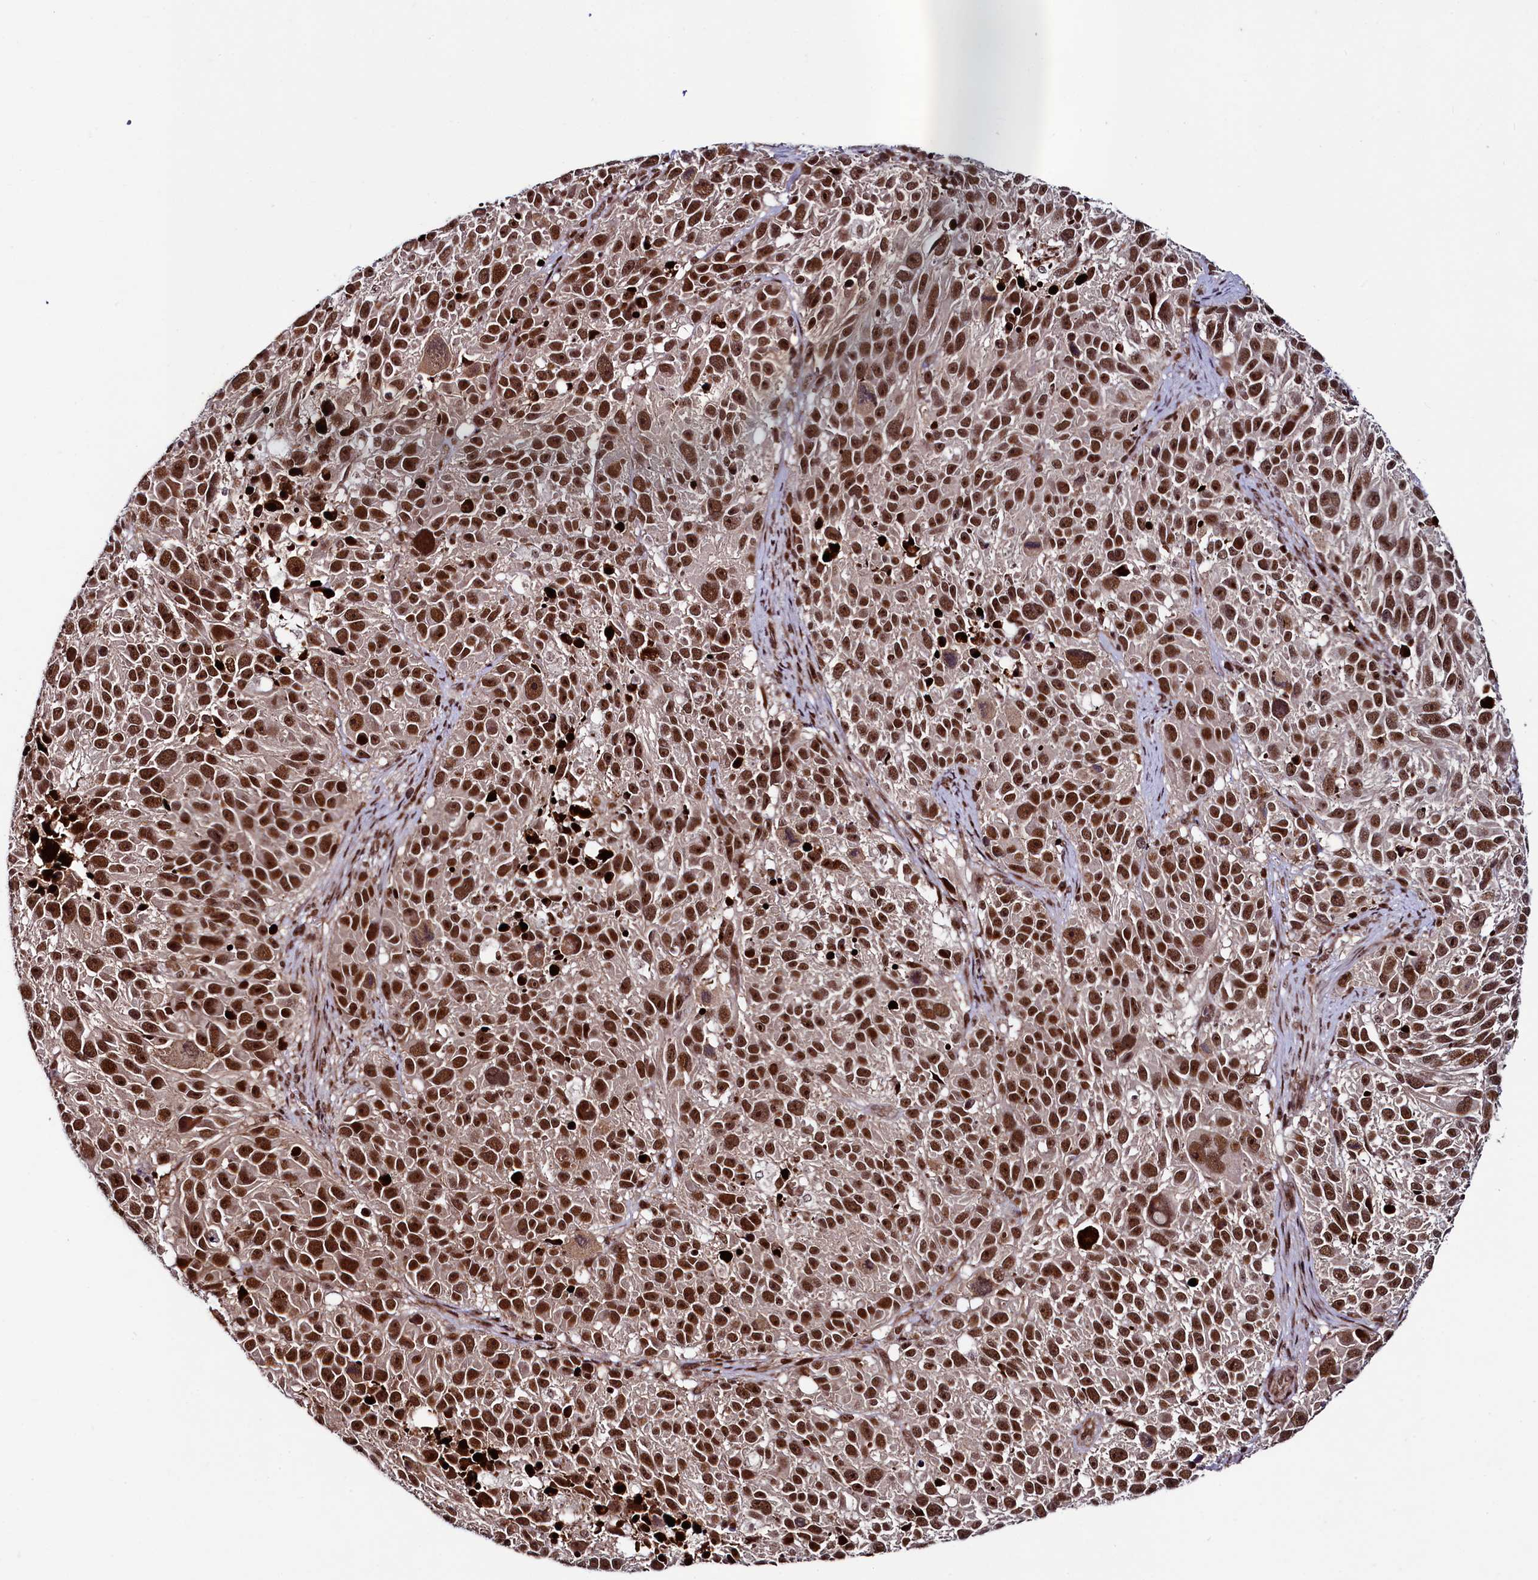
{"staining": {"intensity": "strong", "quantity": ">75%", "location": "nuclear"}, "tissue": "melanoma", "cell_type": "Tumor cells", "image_type": "cancer", "snomed": [{"axis": "morphology", "description": "Malignant melanoma, NOS"}, {"axis": "topography", "description": "Skin"}], "caption": "Immunohistochemistry (IHC) (DAB) staining of human melanoma displays strong nuclear protein staining in about >75% of tumor cells.", "gene": "LEO1", "patient": {"sex": "male", "age": 84}}